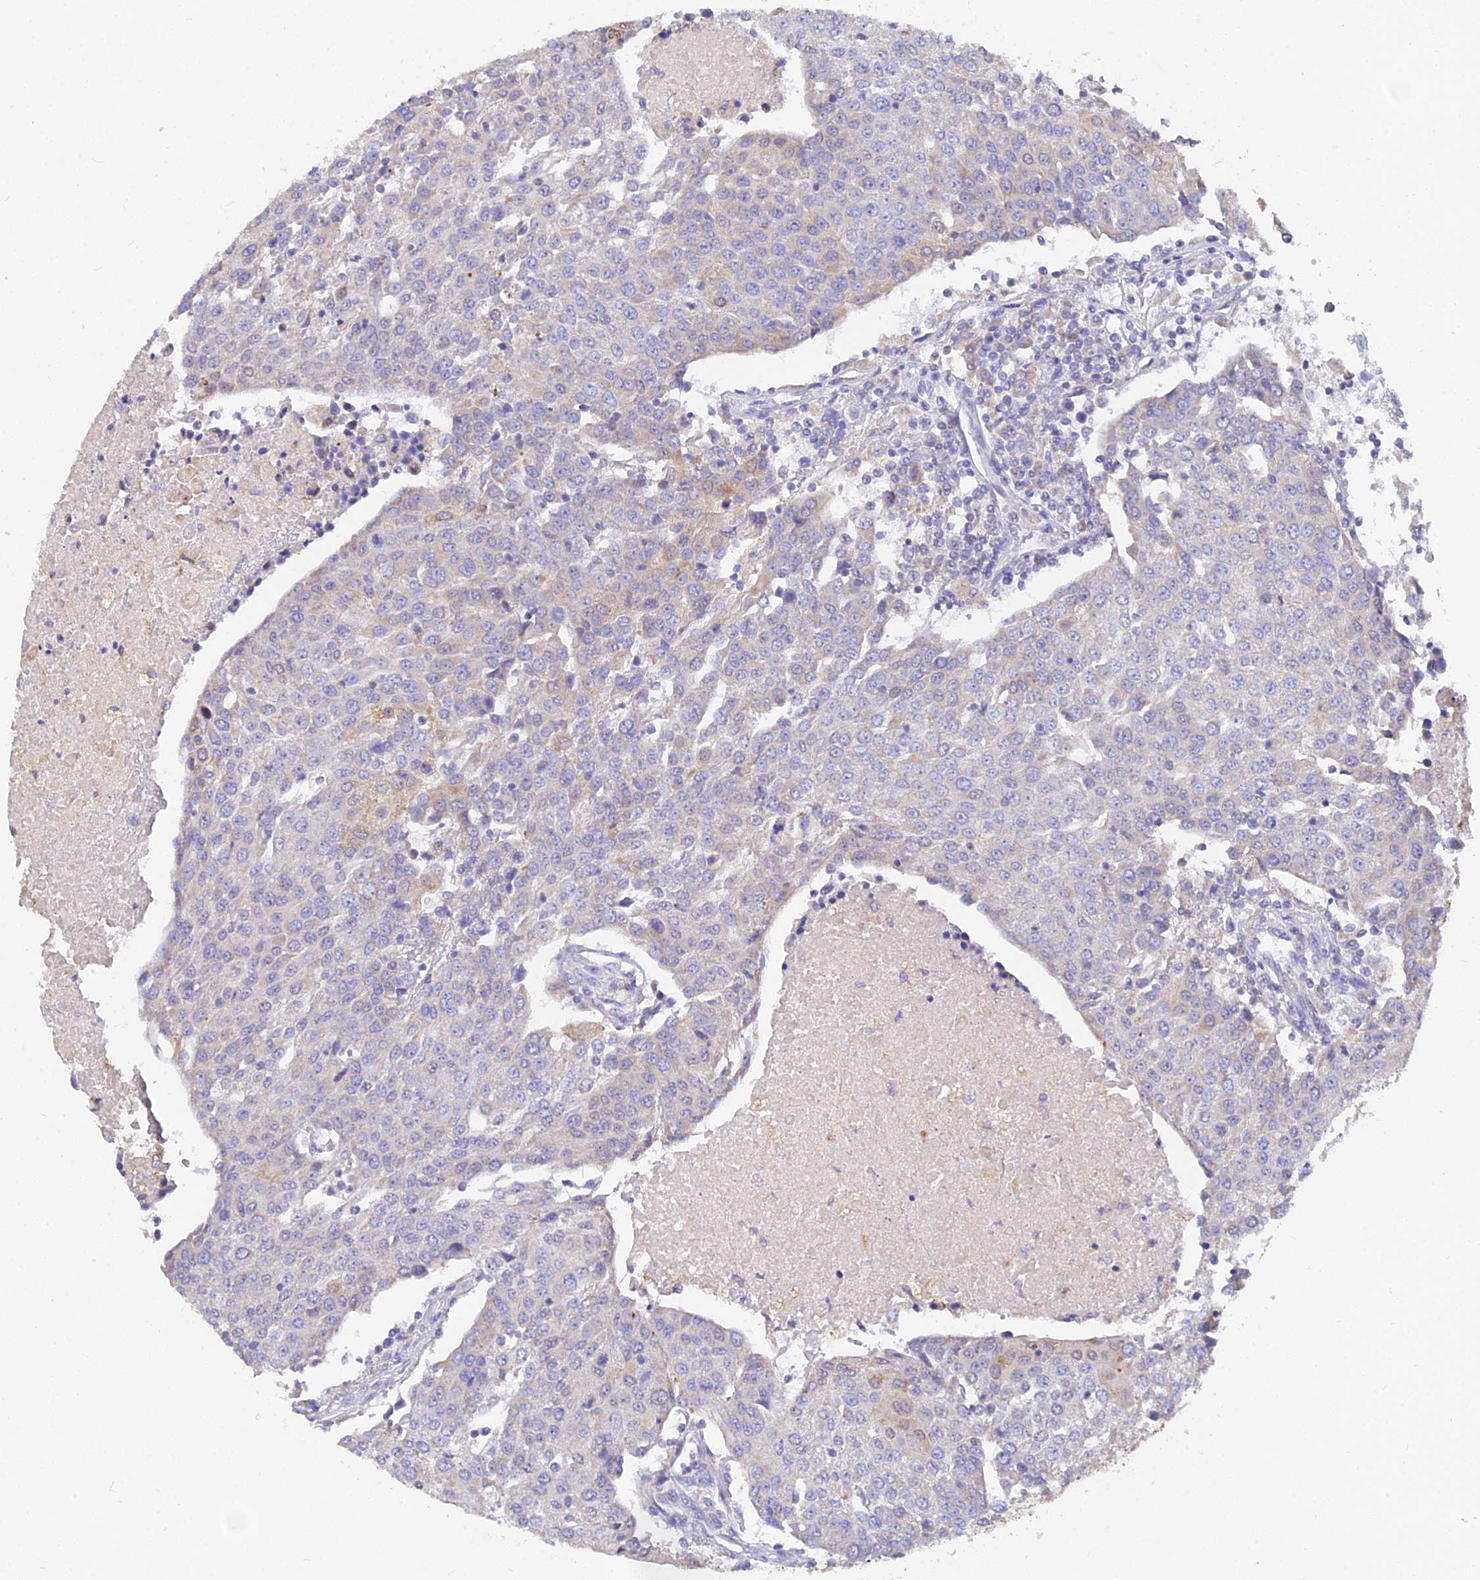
{"staining": {"intensity": "weak", "quantity": "<25%", "location": "cytoplasmic/membranous"}, "tissue": "urothelial cancer", "cell_type": "Tumor cells", "image_type": "cancer", "snomed": [{"axis": "morphology", "description": "Urothelial carcinoma, High grade"}, {"axis": "topography", "description": "Urinary bladder"}], "caption": "High power microscopy histopathology image of an immunohistochemistry (IHC) photomicrograph of urothelial cancer, revealing no significant expression in tumor cells.", "gene": "ARL8B", "patient": {"sex": "female", "age": 85}}